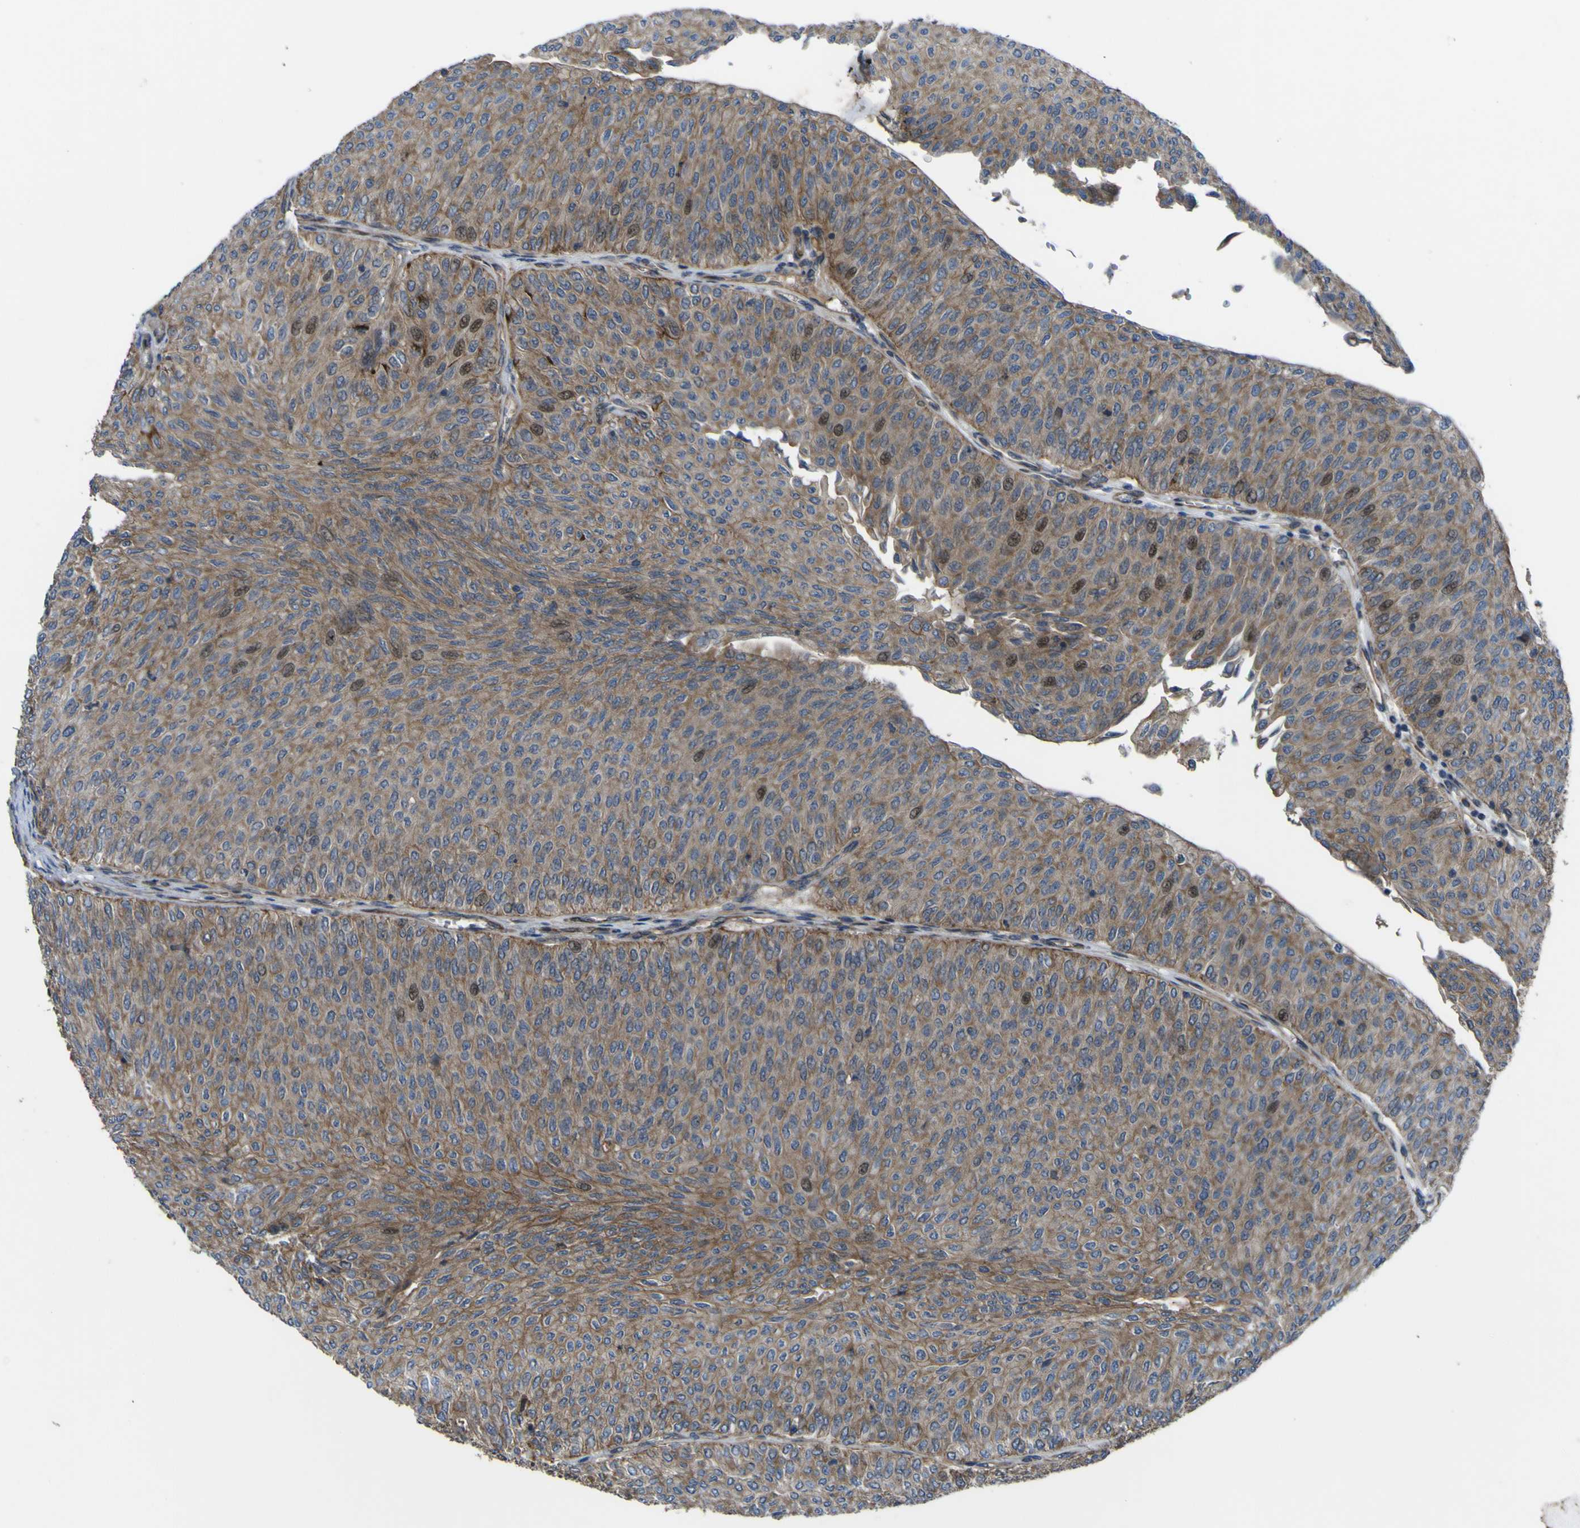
{"staining": {"intensity": "moderate", "quantity": ">75%", "location": "cytoplasmic/membranous"}, "tissue": "urothelial cancer", "cell_type": "Tumor cells", "image_type": "cancer", "snomed": [{"axis": "morphology", "description": "Urothelial carcinoma, Low grade"}, {"axis": "topography", "description": "Urinary bladder"}], "caption": "Protein staining reveals moderate cytoplasmic/membranous expression in about >75% of tumor cells in urothelial cancer.", "gene": "FBXO30", "patient": {"sex": "male", "age": 78}}